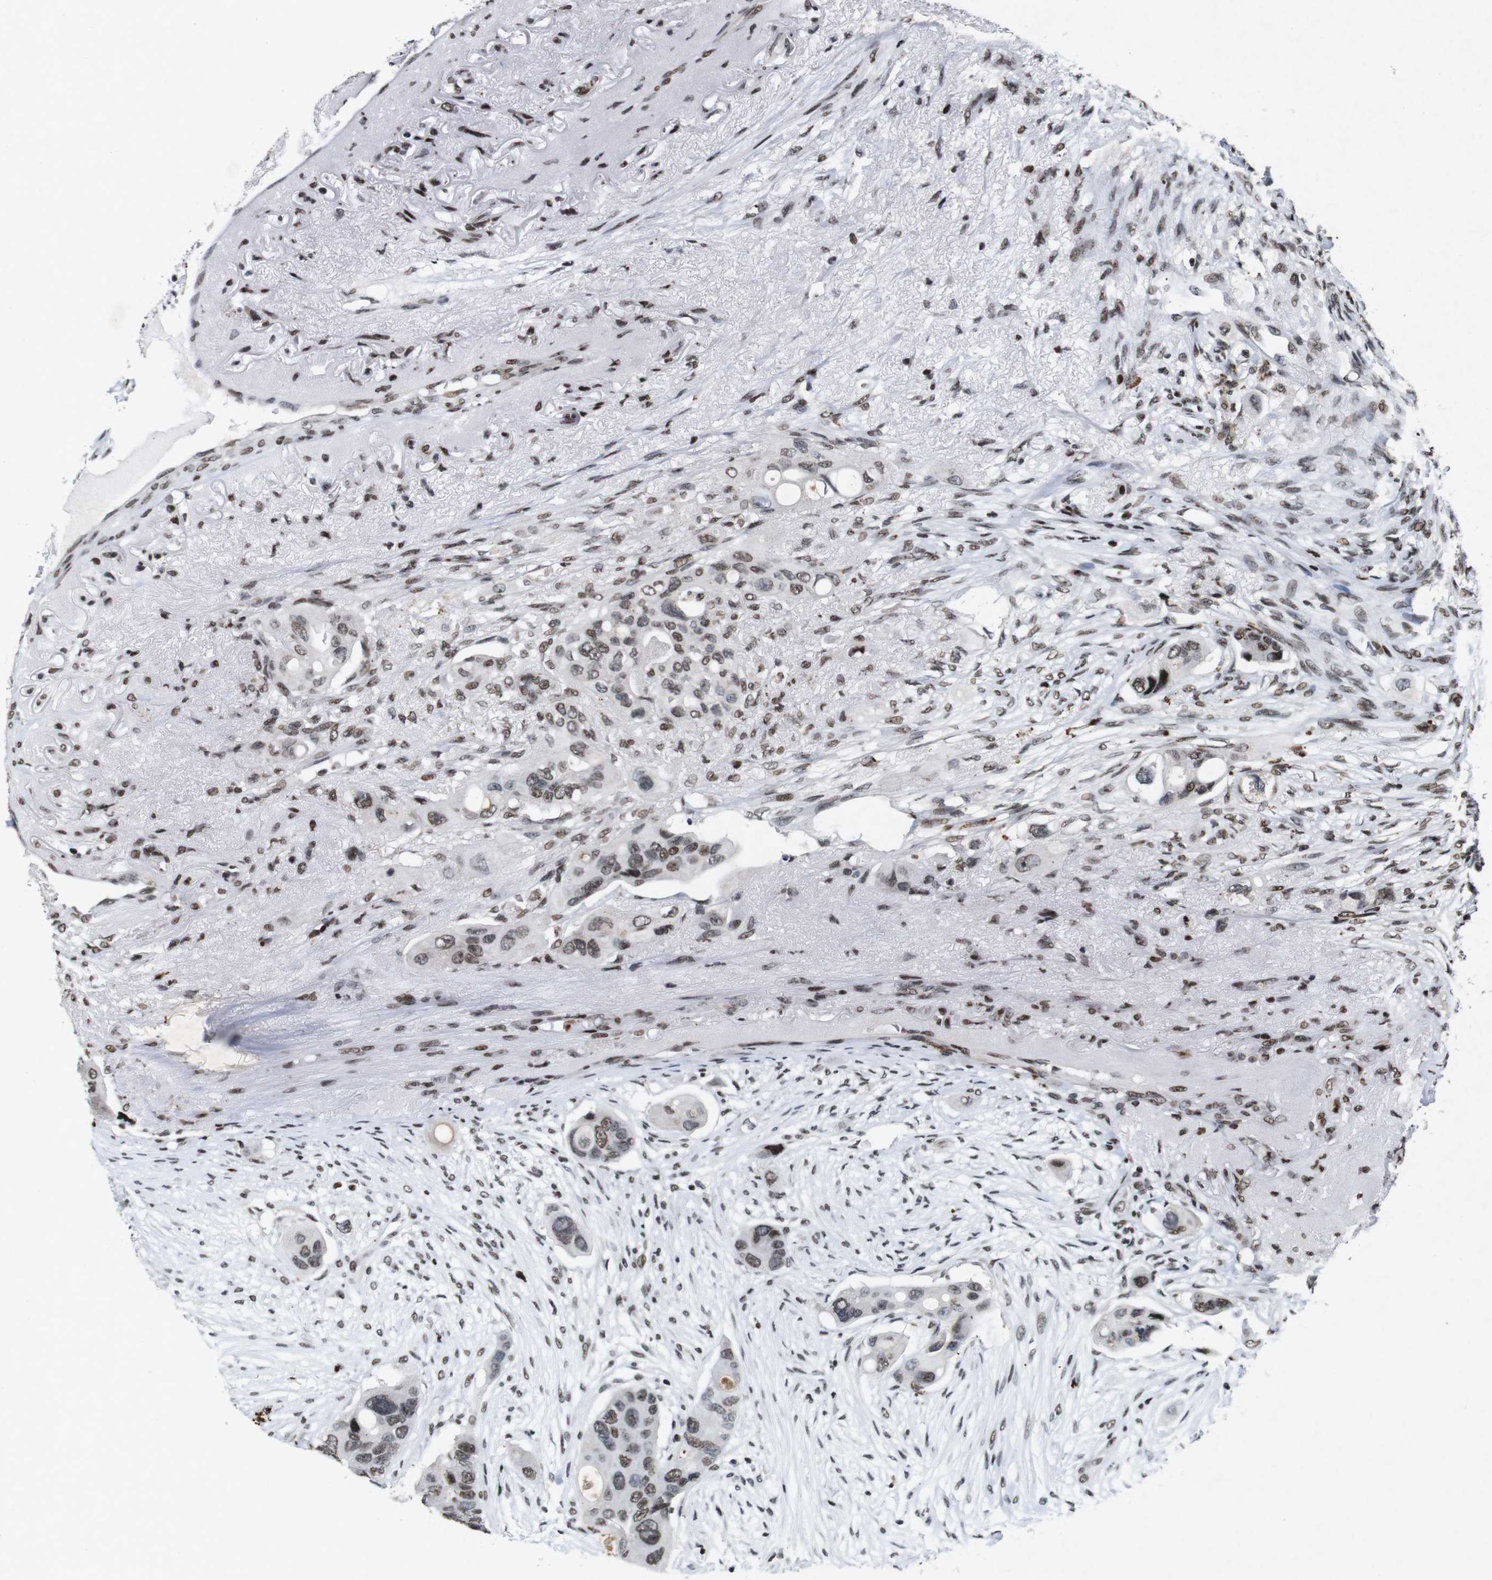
{"staining": {"intensity": "moderate", "quantity": ">75%", "location": "nuclear"}, "tissue": "colorectal cancer", "cell_type": "Tumor cells", "image_type": "cancer", "snomed": [{"axis": "morphology", "description": "Adenocarcinoma, NOS"}, {"axis": "topography", "description": "Colon"}], "caption": "Colorectal adenocarcinoma stained with a protein marker exhibits moderate staining in tumor cells.", "gene": "MAGEH1", "patient": {"sex": "female", "age": 57}}